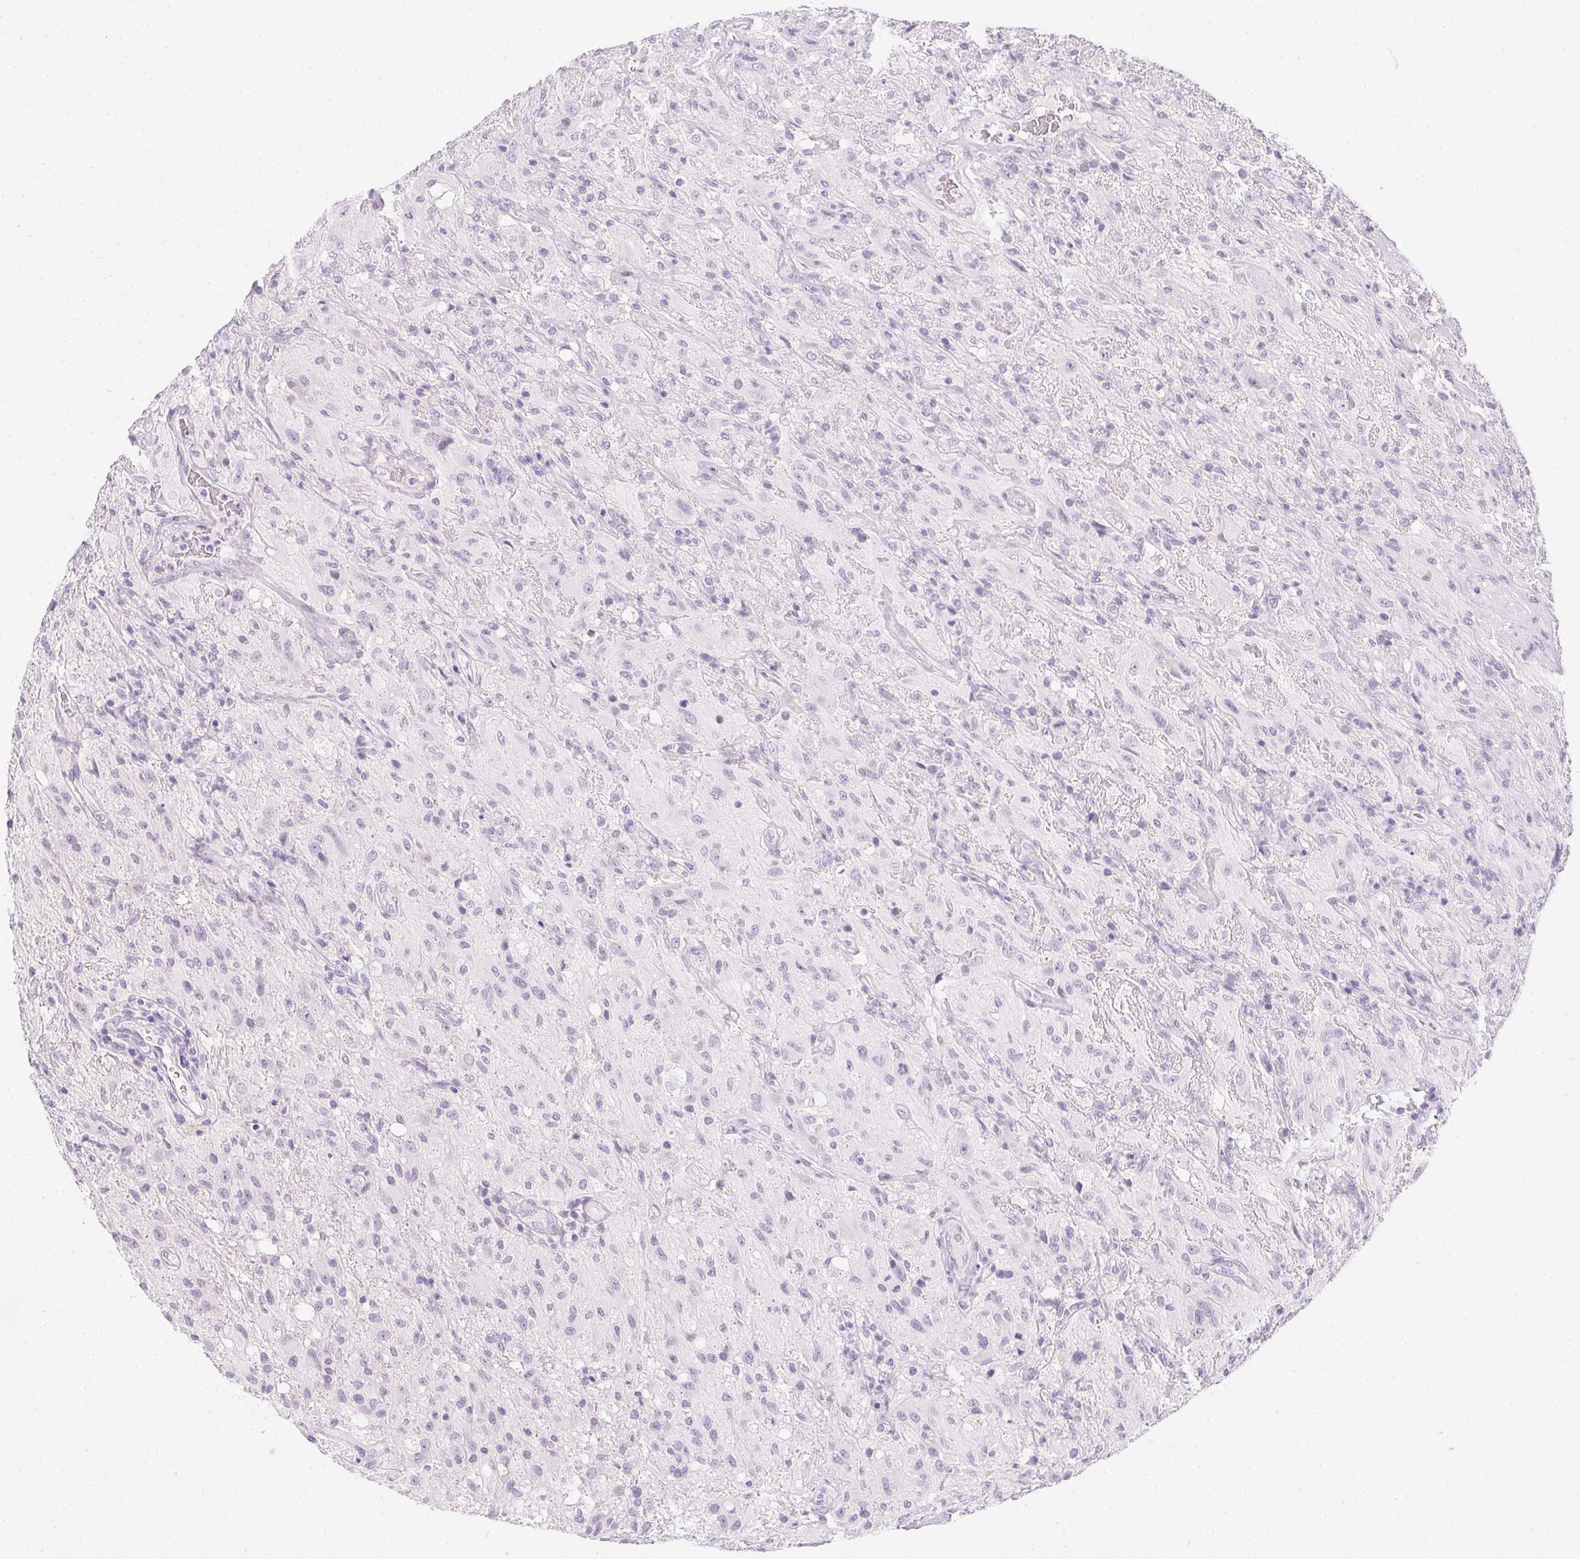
{"staining": {"intensity": "negative", "quantity": "none", "location": "none"}, "tissue": "glioma", "cell_type": "Tumor cells", "image_type": "cancer", "snomed": [{"axis": "morphology", "description": "Glioma, malignant, High grade"}, {"axis": "topography", "description": "Brain"}], "caption": "This micrograph is of malignant high-grade glioma stained with immunohistochemistry to label a protein in brown with the nuclei are counter-stained blue. There is no staining in tumor cells. The staining is performed using DAB (3,3'-diaminobenzidine) brown chromogen with nuclei counter-stained in using hematoxylin.", "gene": "PPY", "patient": {"sex": "male", "age": 46}}